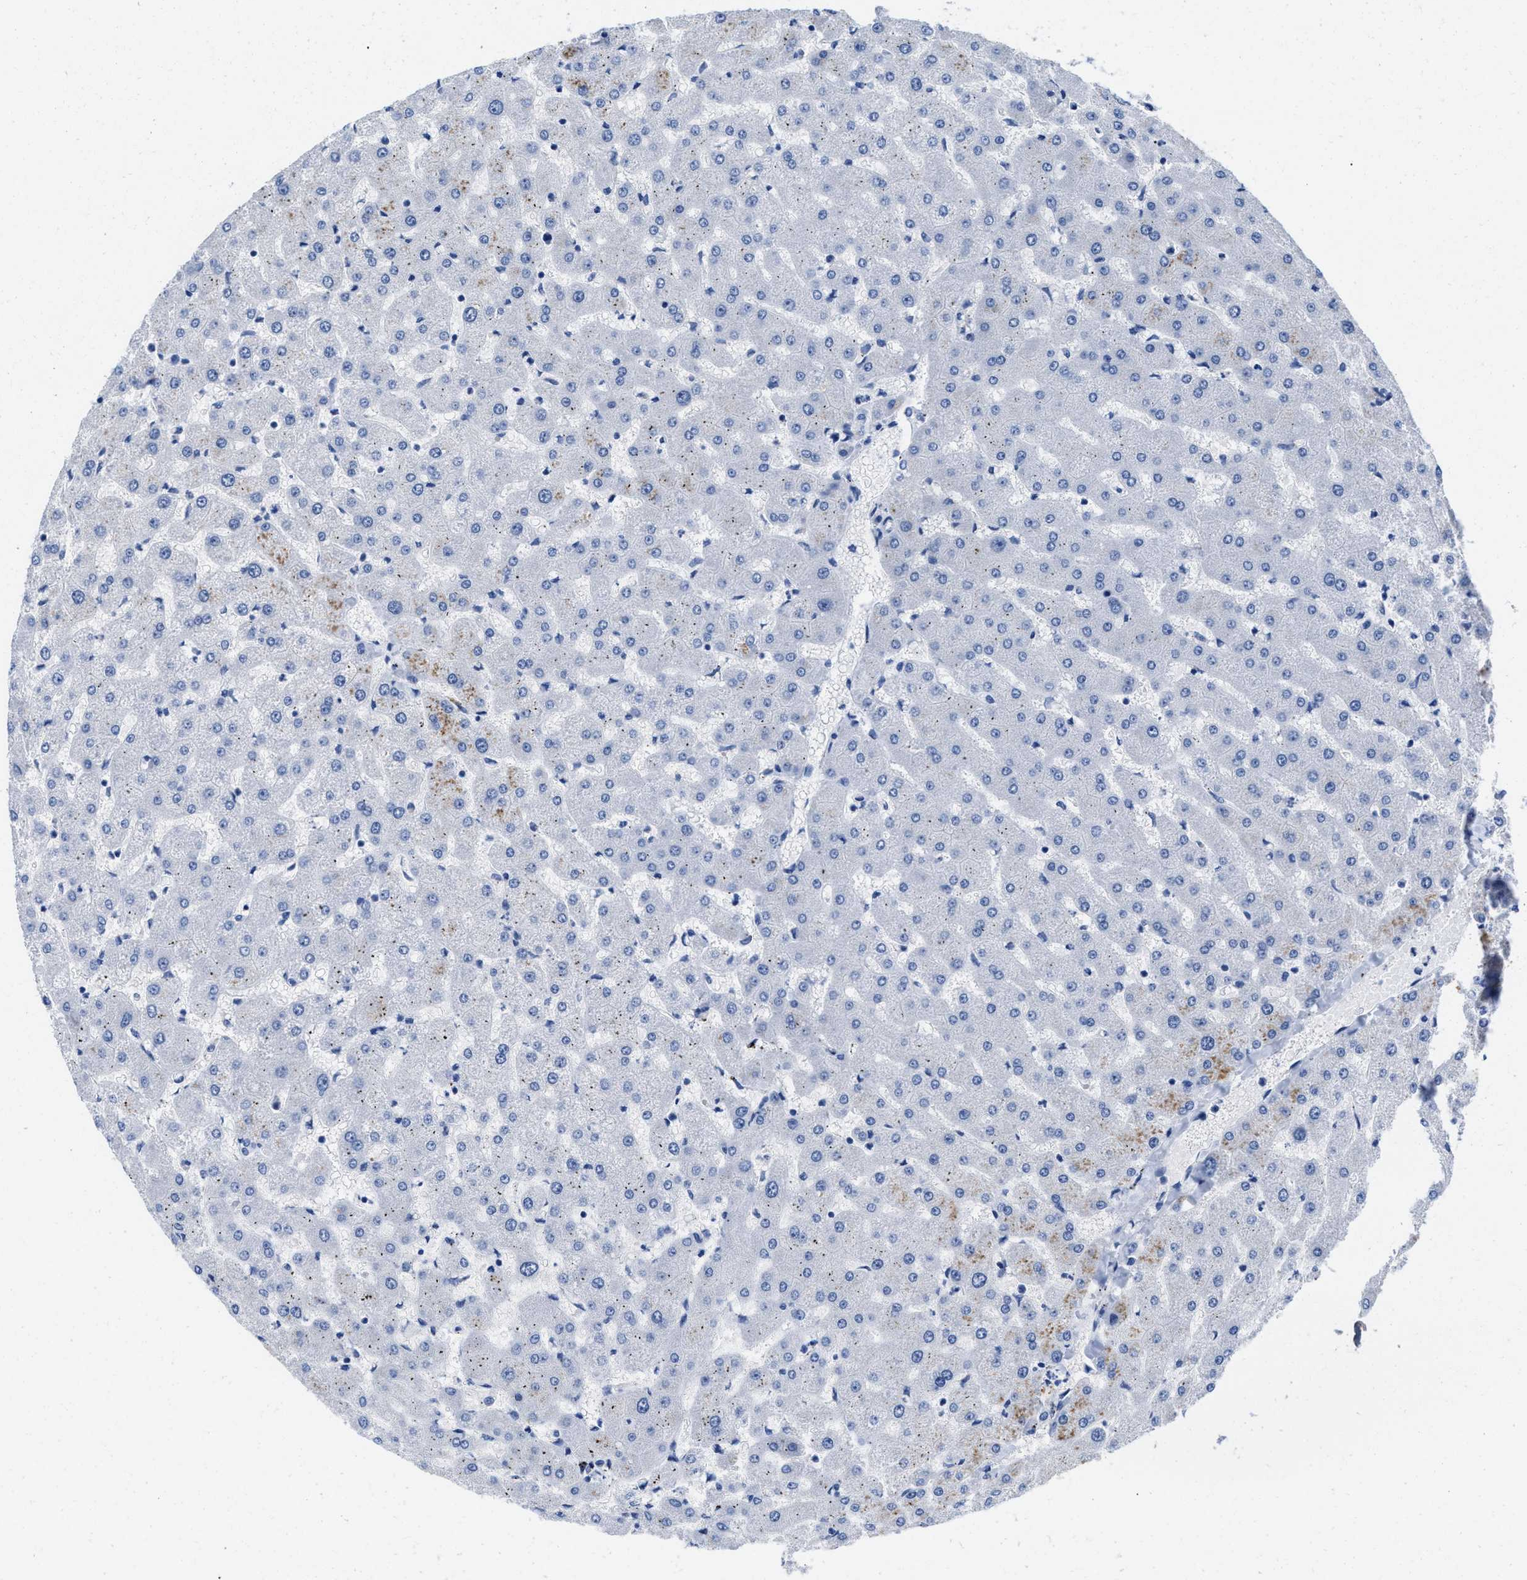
{"staining": {"intensity": "negative", "quantity": "none", "location": "none"}, "tissue": "liver", "cell_type": "Cholangiocytes", "image_type": "normal", "snomed": [{"axis": "morphology", "description": "Normal tissue, NOS"}, {"axis": "topography", "description": "Liver"}], "caption": "A high-resolution image shows immunohistochemistry (IHC) staining of normal liver, which shows no significant expression in cholangiocytes. (Stains: DAB IHC with hematoxylin counter stain, Microscopy: brightfield microscopy at high magnification).", "gene": "SLFN13", "patient": {"sex": "female", "age": 63}}